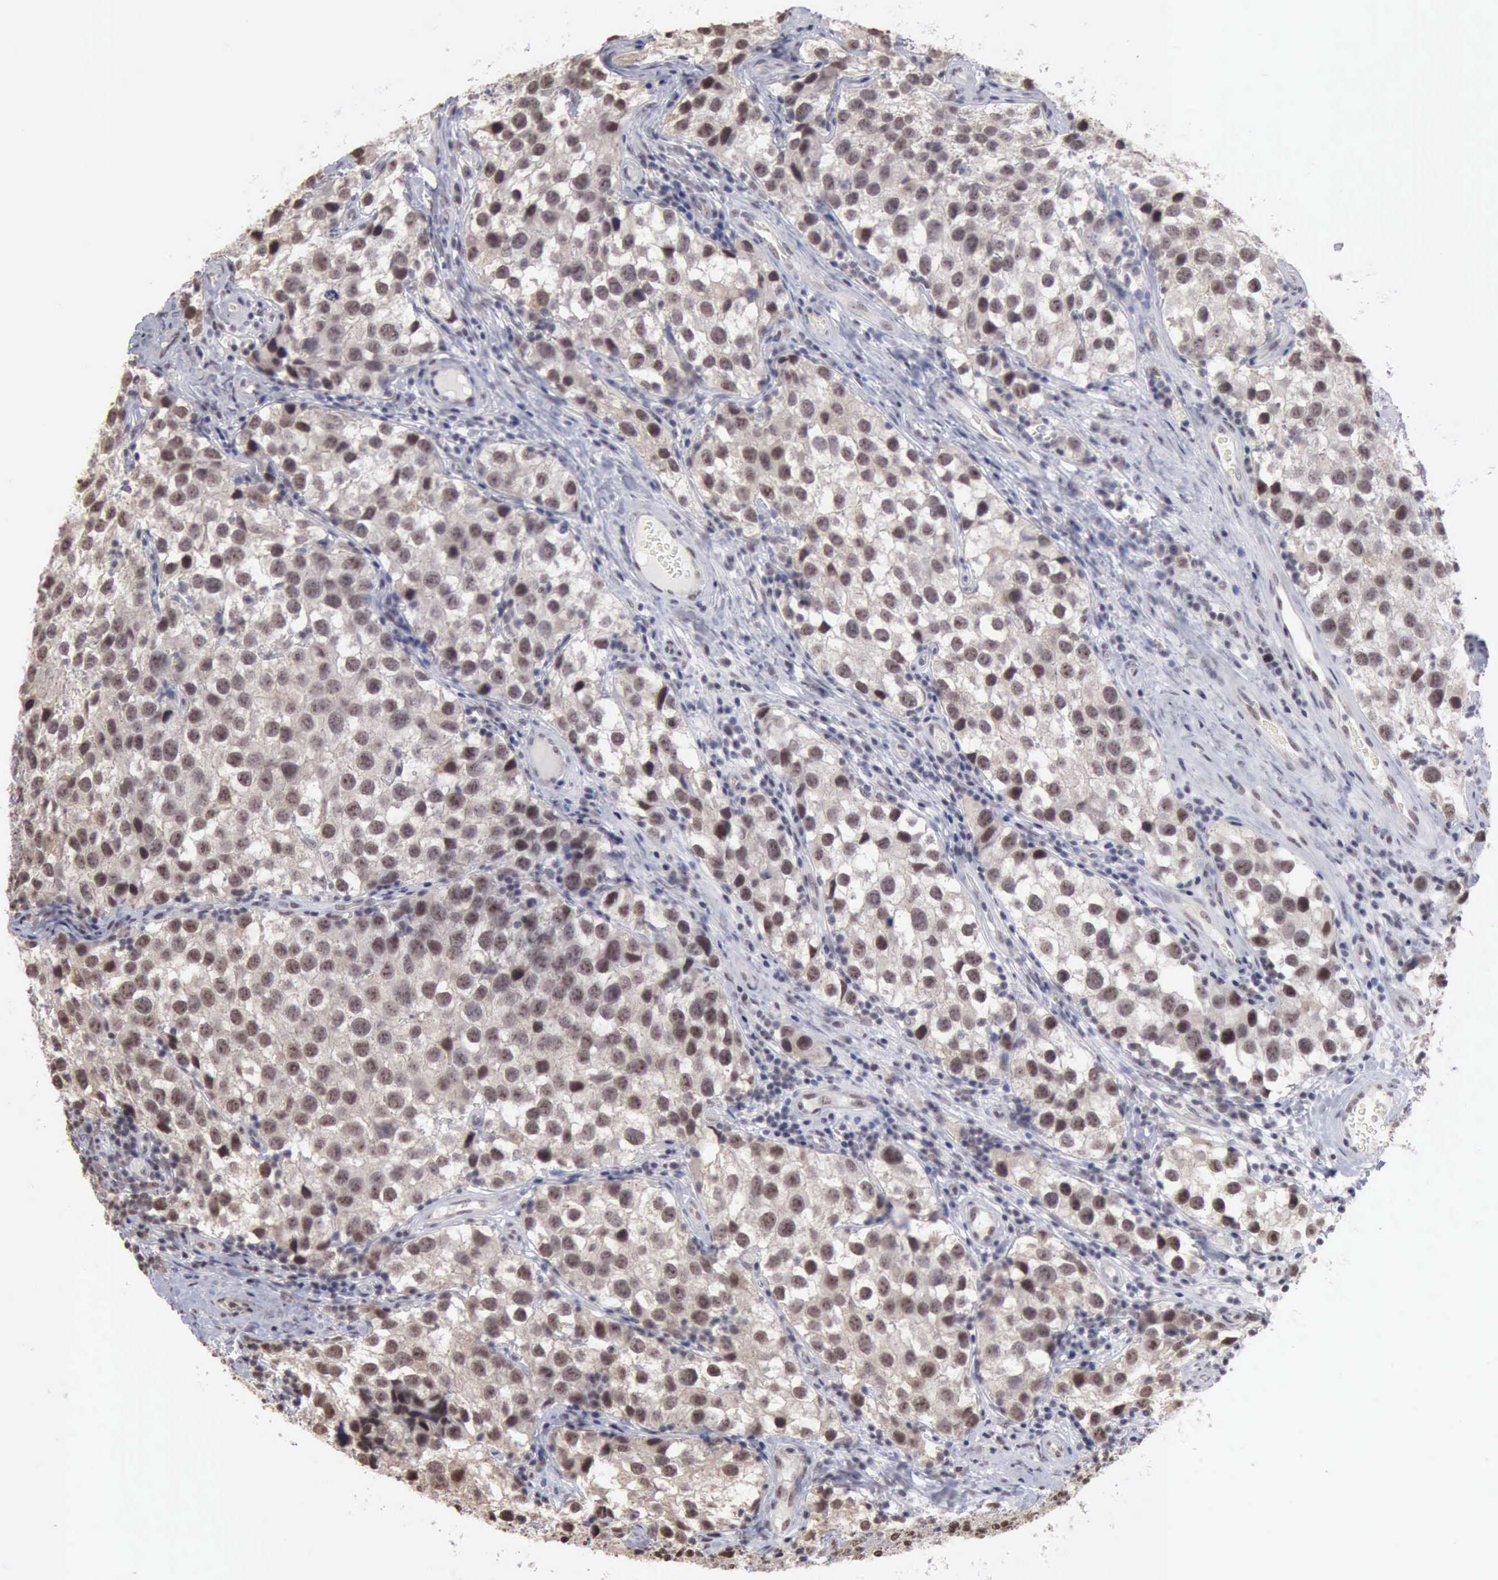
{"staining": {"intensity": "moderate", "quantity": "25%-75%", "location": "nuclear"}, "tissue": "testis cancer", "cell_type": "Tumor cells", "image_type": "cancer", "snomed": [{"axis": "morphology", "description": "Seminoma, NOS"}, {"axis": "topography", "description": "Testis"}], "caption": "Protein expression analysis of testis cancer displays moderate nuclear positivity in about 25%-75% of tumor cells.", "gene": "TAF1", "patient": {"sex": "male", "age": 39}}